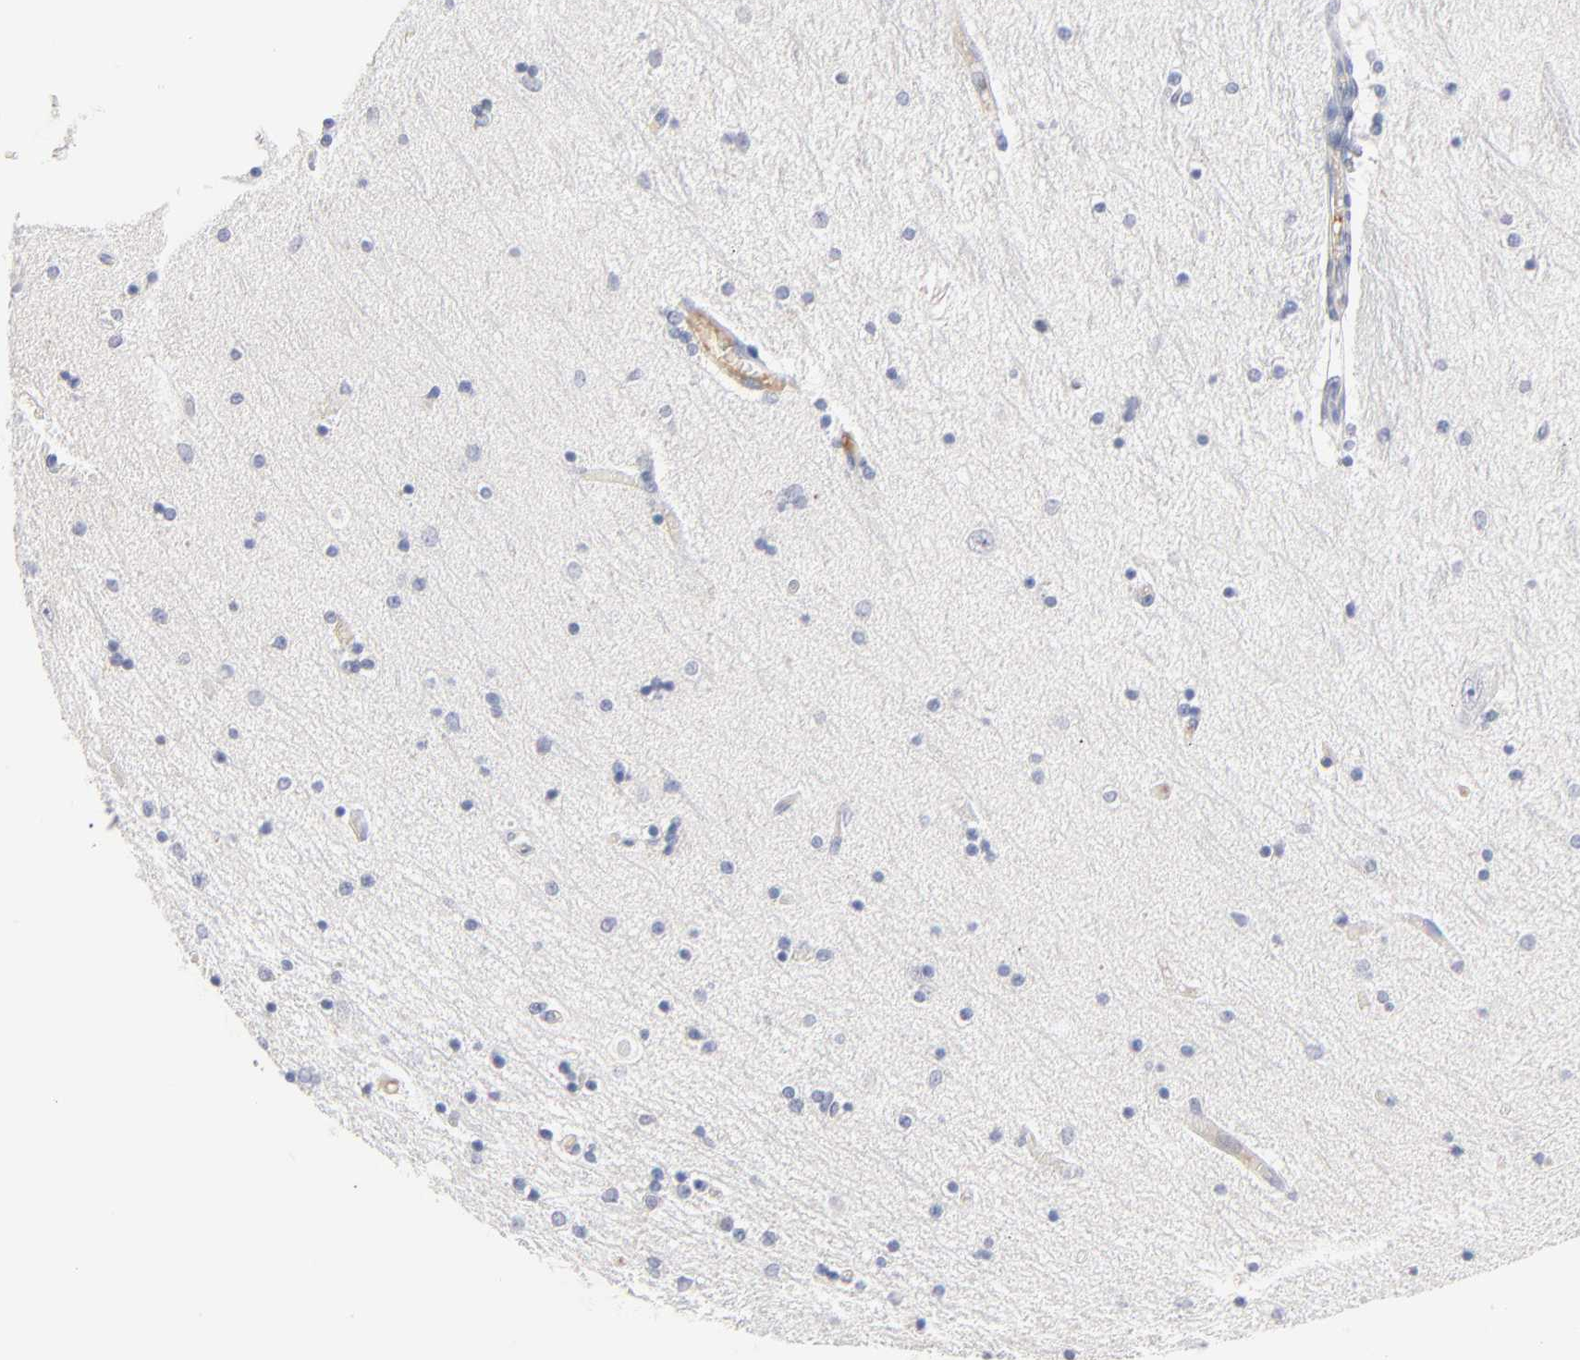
{"staining": {"intensity": "negative", "quantity": "none", "location": "none"}, "tissue": "hippocampus", "cell_type": "Glial cells", "image_type": "normal", "snomed": [{"axis": "morphology", "description": "Normal tissue, NOS"}, {"axis": "topography", "description": "Hippocampus"}], "caption": "Hippocampus stained for a protein using immunohistochemistry (IHC) exhibits no staining glial cells.", "gene": "F12", "patient": {"sex": "female", "age": 54}}